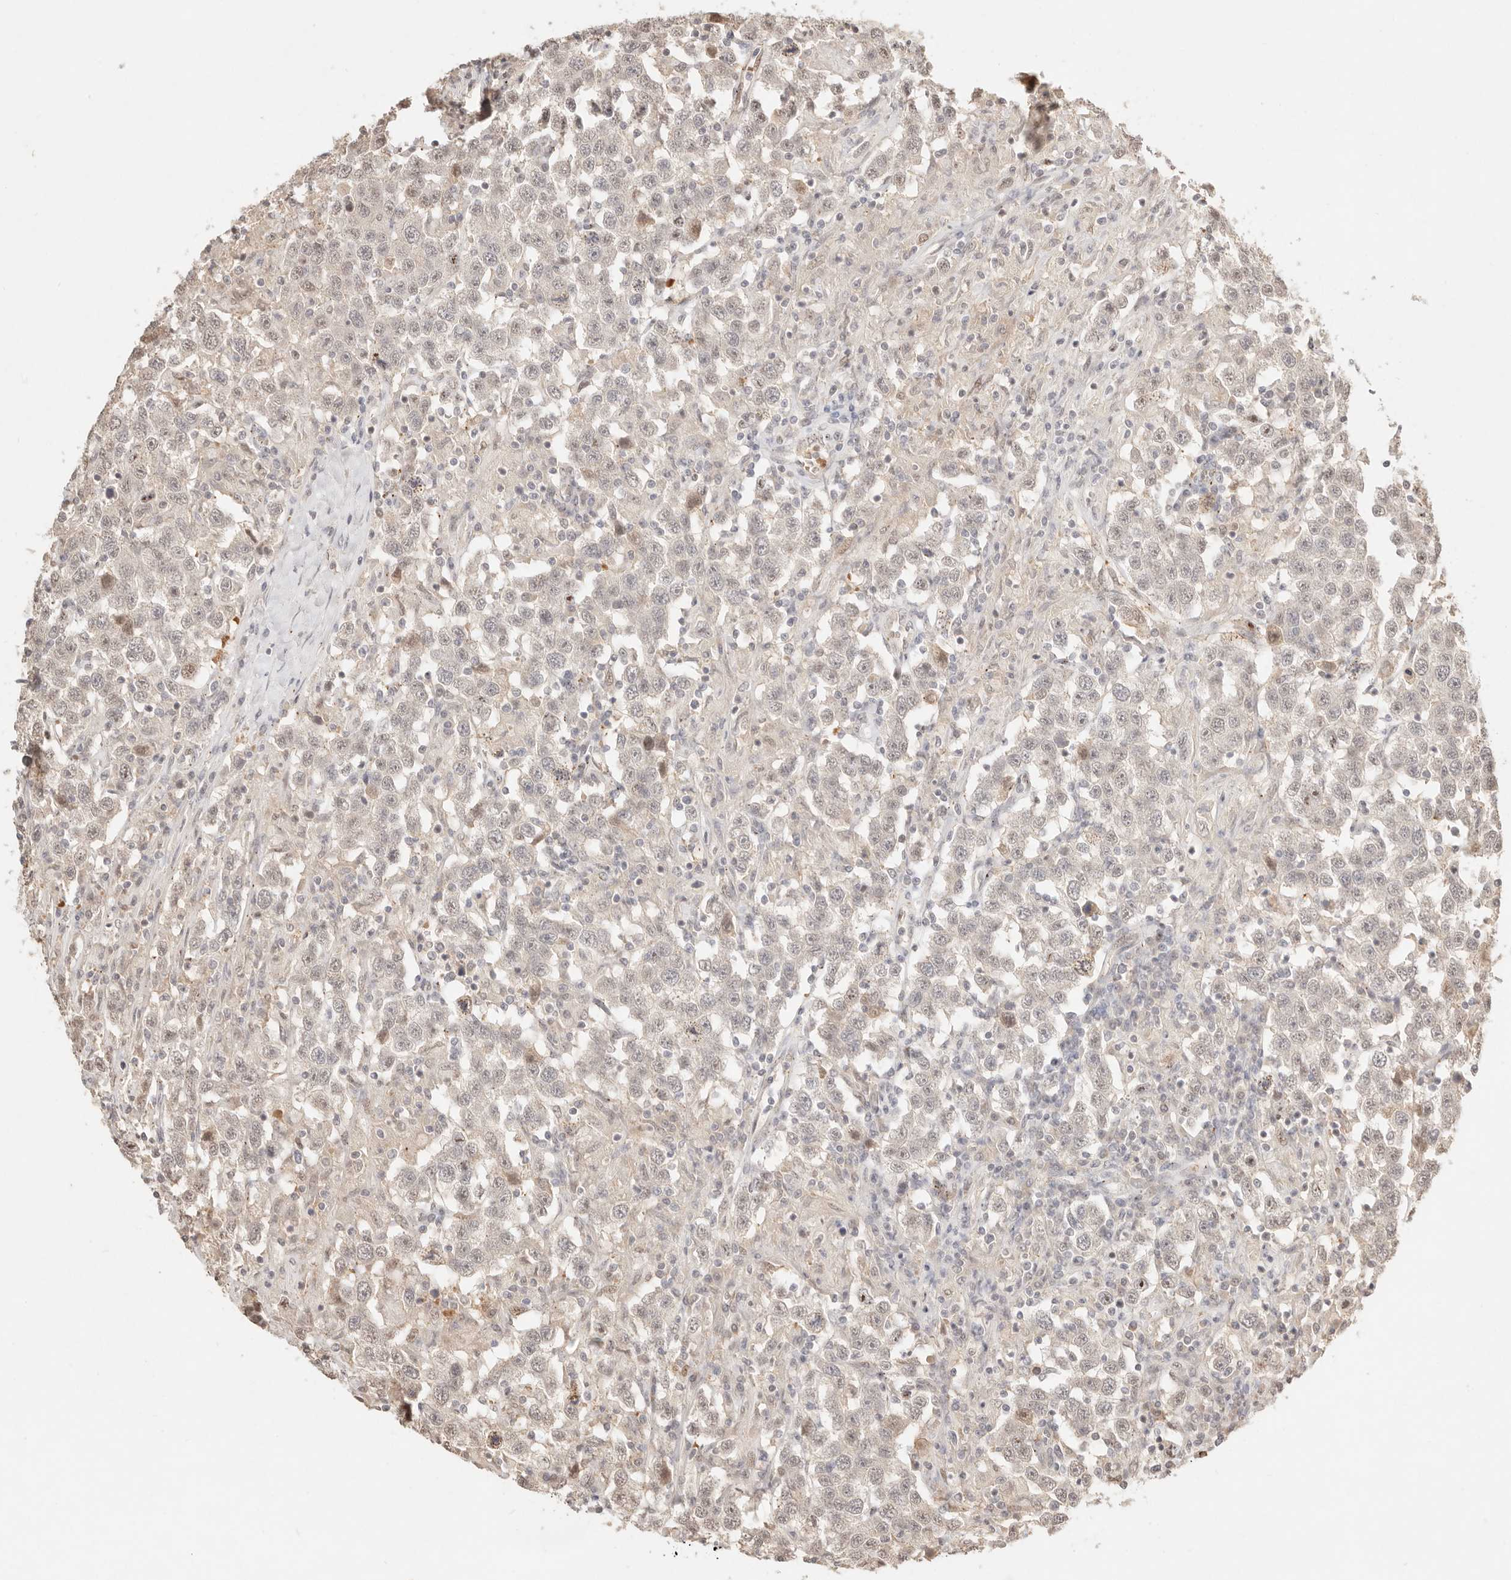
{"staining": {"intensity": "weak", "quantity": ">75%", "location": "nuclear"}, "tissue": "testis cancer", "cell_type": "Tumor cells", "image_type": "cancer", "snomed": [{"axis": "morphology", "description": "Seminoma, NOS"}, {"axis": "topography", "description": "Testis"}], "caption": "Seminoma (testis) stained with a protein marker exhibits weak staining in tumor cells.", "gene": "MEP1A", "patient": {"sex": "male", "age": 41}}